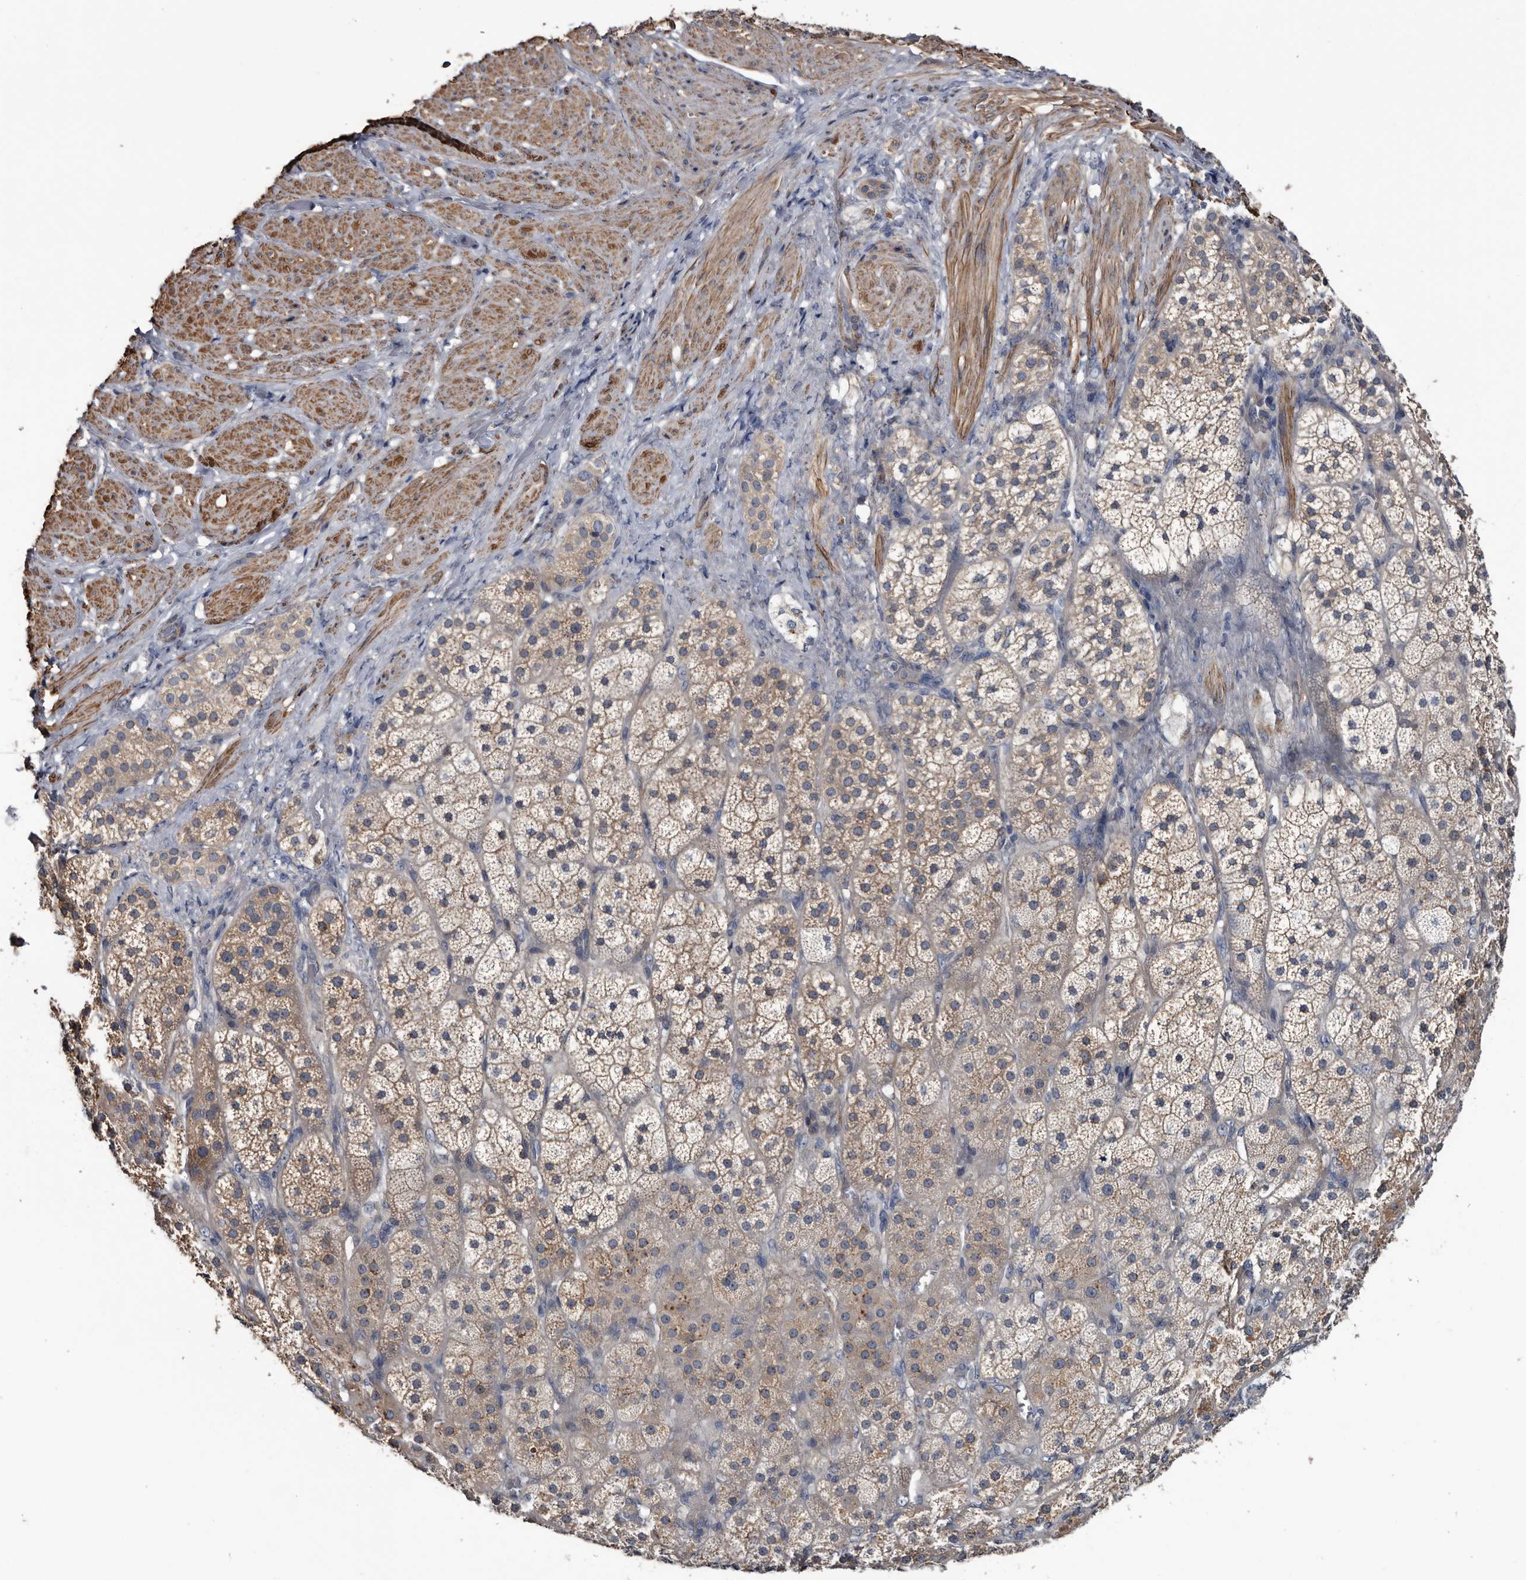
{"staining": {"intensity": "weak", "quantity": ">75%", "location": "cytoplasmic/membranous"}, "tissue": "adrenal gland", "cell_type": "Glandular cells", "image_type": "normal", "snomed": [{"axis": "morphology", "description": "Normal tissue, NOS"}, {"axis": "topography", "description": "Adrenal gland"}], "caption": "A brown stain shows weak cytoplasmic/membranous staining of a protein in glandular cells of normal adrenal gland.", "gene": "IARS1", "patient": {"sex": "male", "age": 57}}